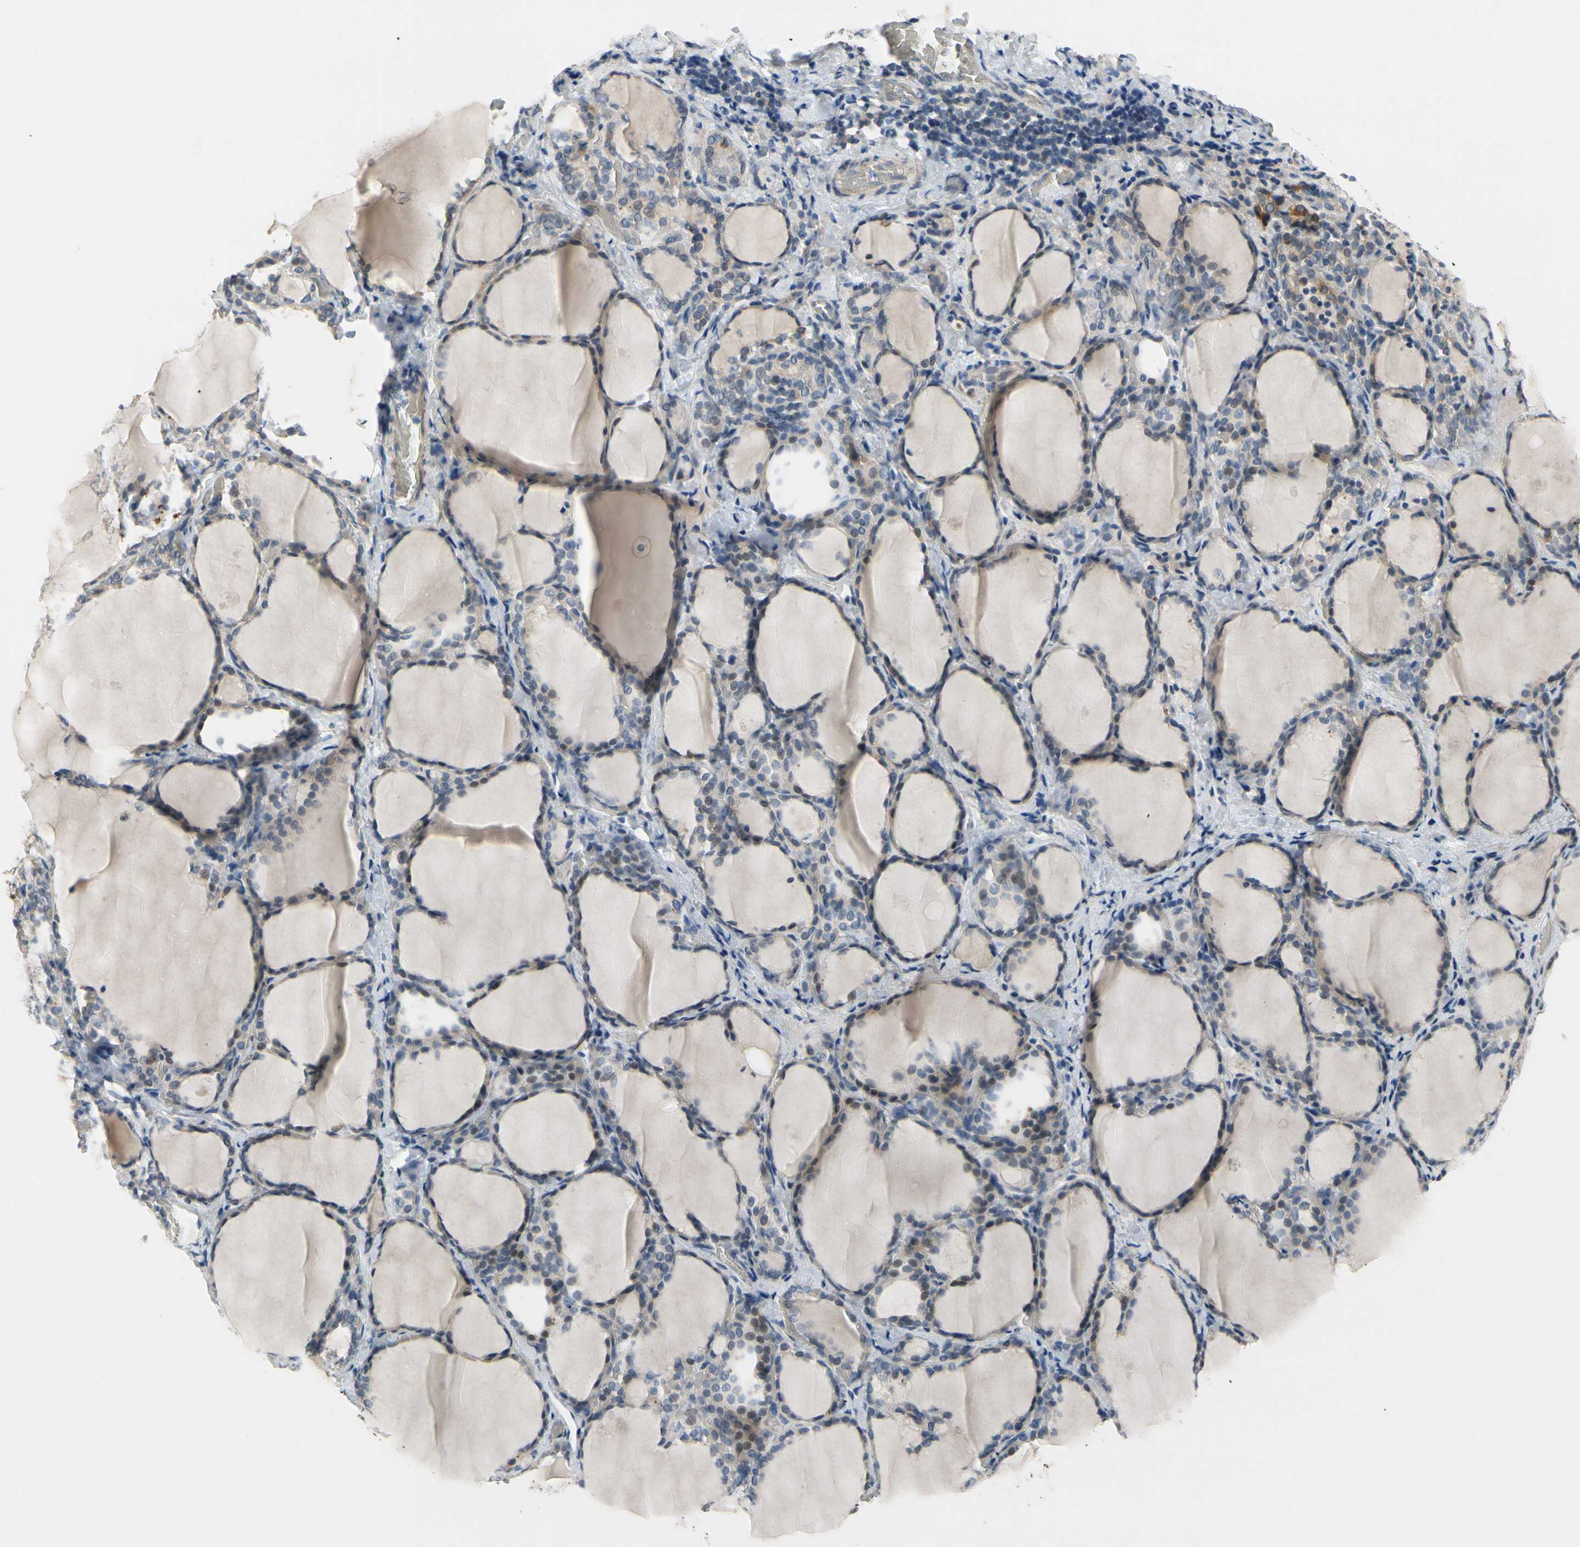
{"staining": {"intensity": "weak", "quantity": ">75%", "location": "cytoplasmic/membranous"}, "tissue": "thyroid gland", "cell_type": "Glandular cells", "image_type": "normal", "snomed": [{"axis": "morphology", "description": "Normal tissue, NOS"}, {"axis": "morphology", "description": "Papillary adenocarcinoma, NOS"}, {"axis": "topography", "description": "Thyroid gland"}], "caption": "Normal thyroid gland shows weak cytoplasmic/membranous expression in approximately >75% of glandular cells.", "gene": "SLC27A6", "patient": {"sex": "female", "age": 30}}